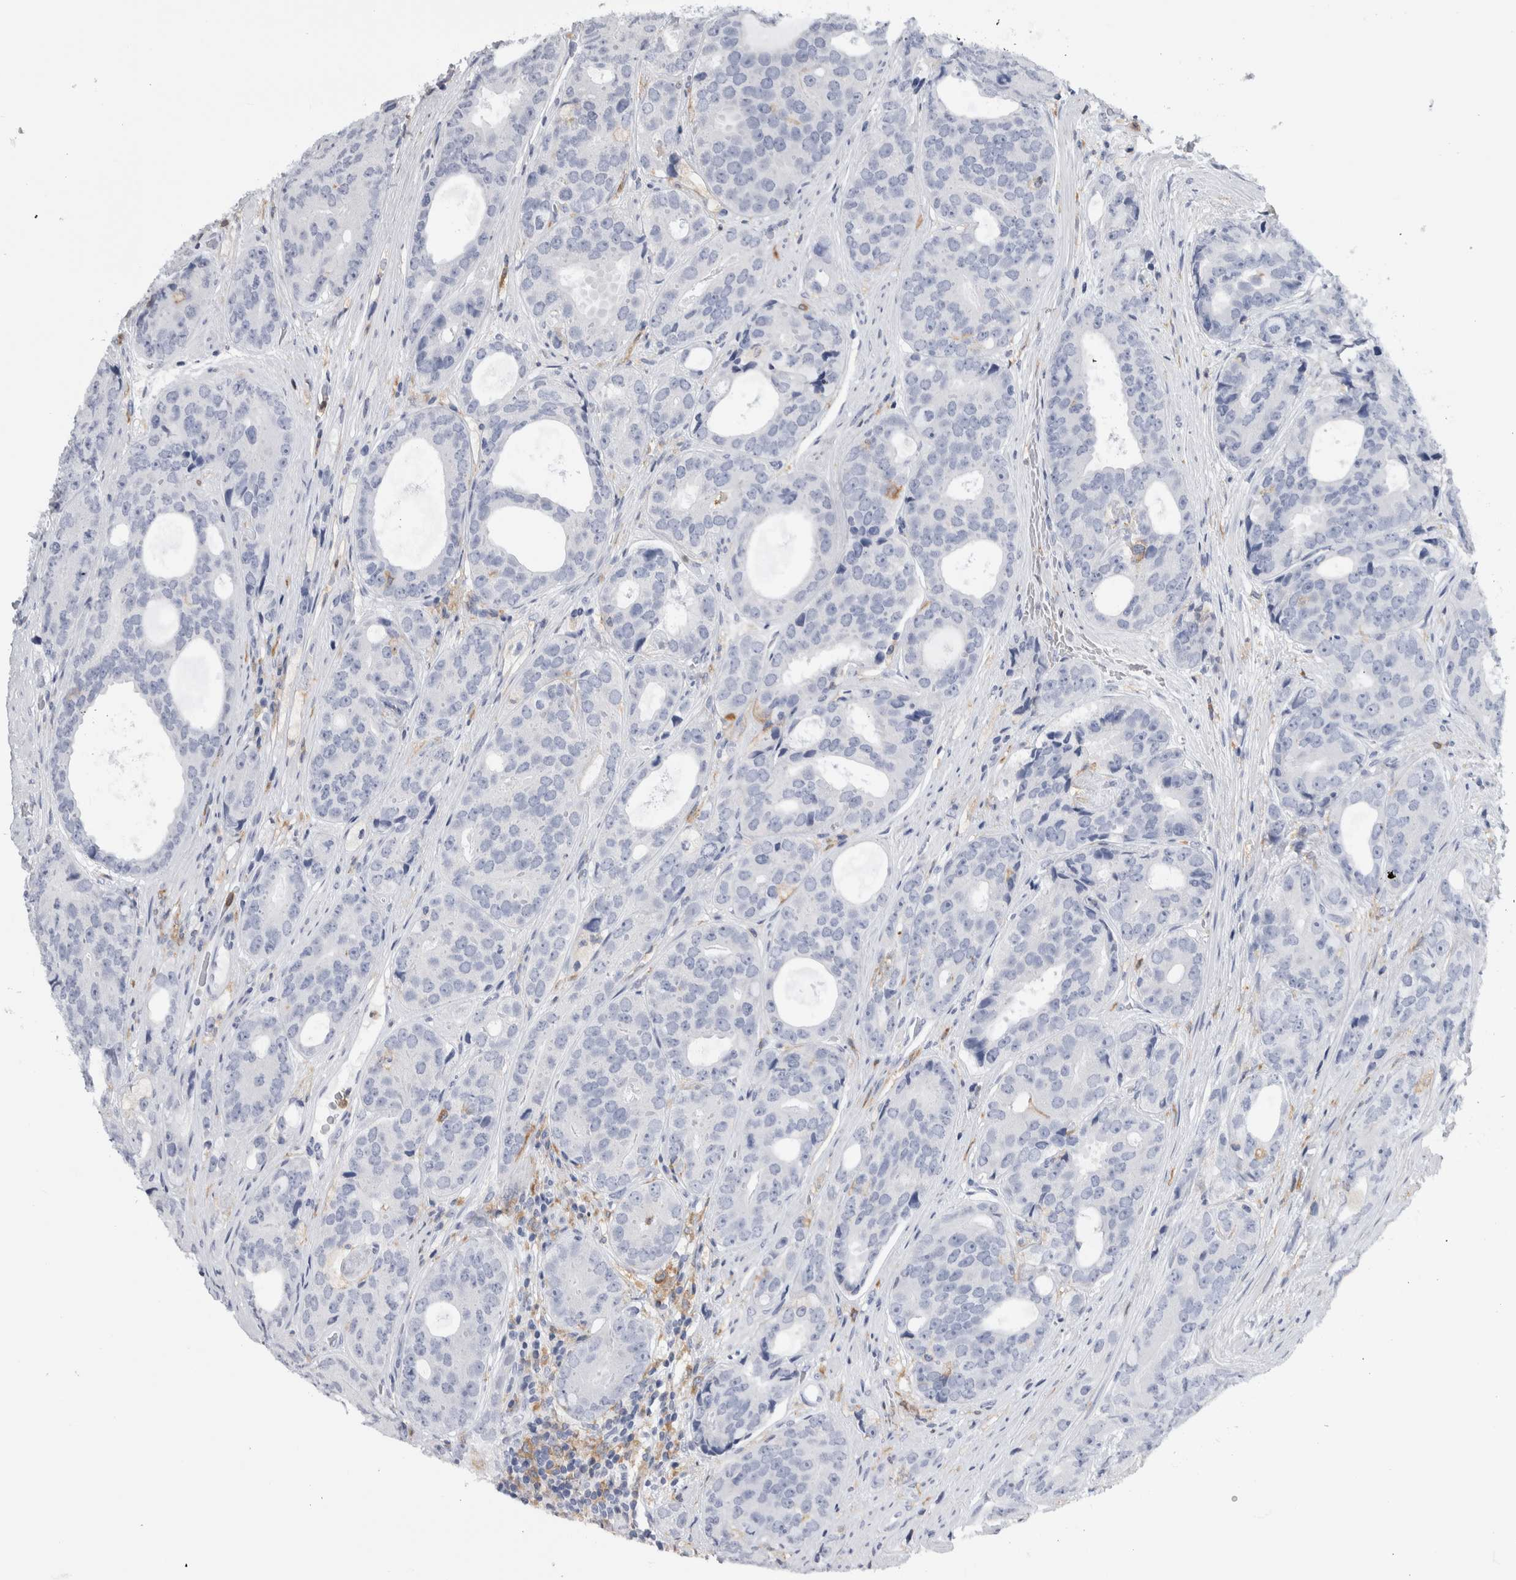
{"staining": {"intensity": "negative", "quantity": "none", "location": "none"}, "tissue": "prostate cancer", "cell_type": "Tumor cells", "image_type": "cancer", "snomed": [{"axis": "morphology", "description": "Adenocarcinoma, High grade"}, {"axis": "topography", "description": "Prostate"}], "caption": "Tumor cells show no significant protein staining in adenocarcinoma (high-grade) (prostate).", "gene": "SKAP2", "patient": {"sex": "male", "age": 56}}